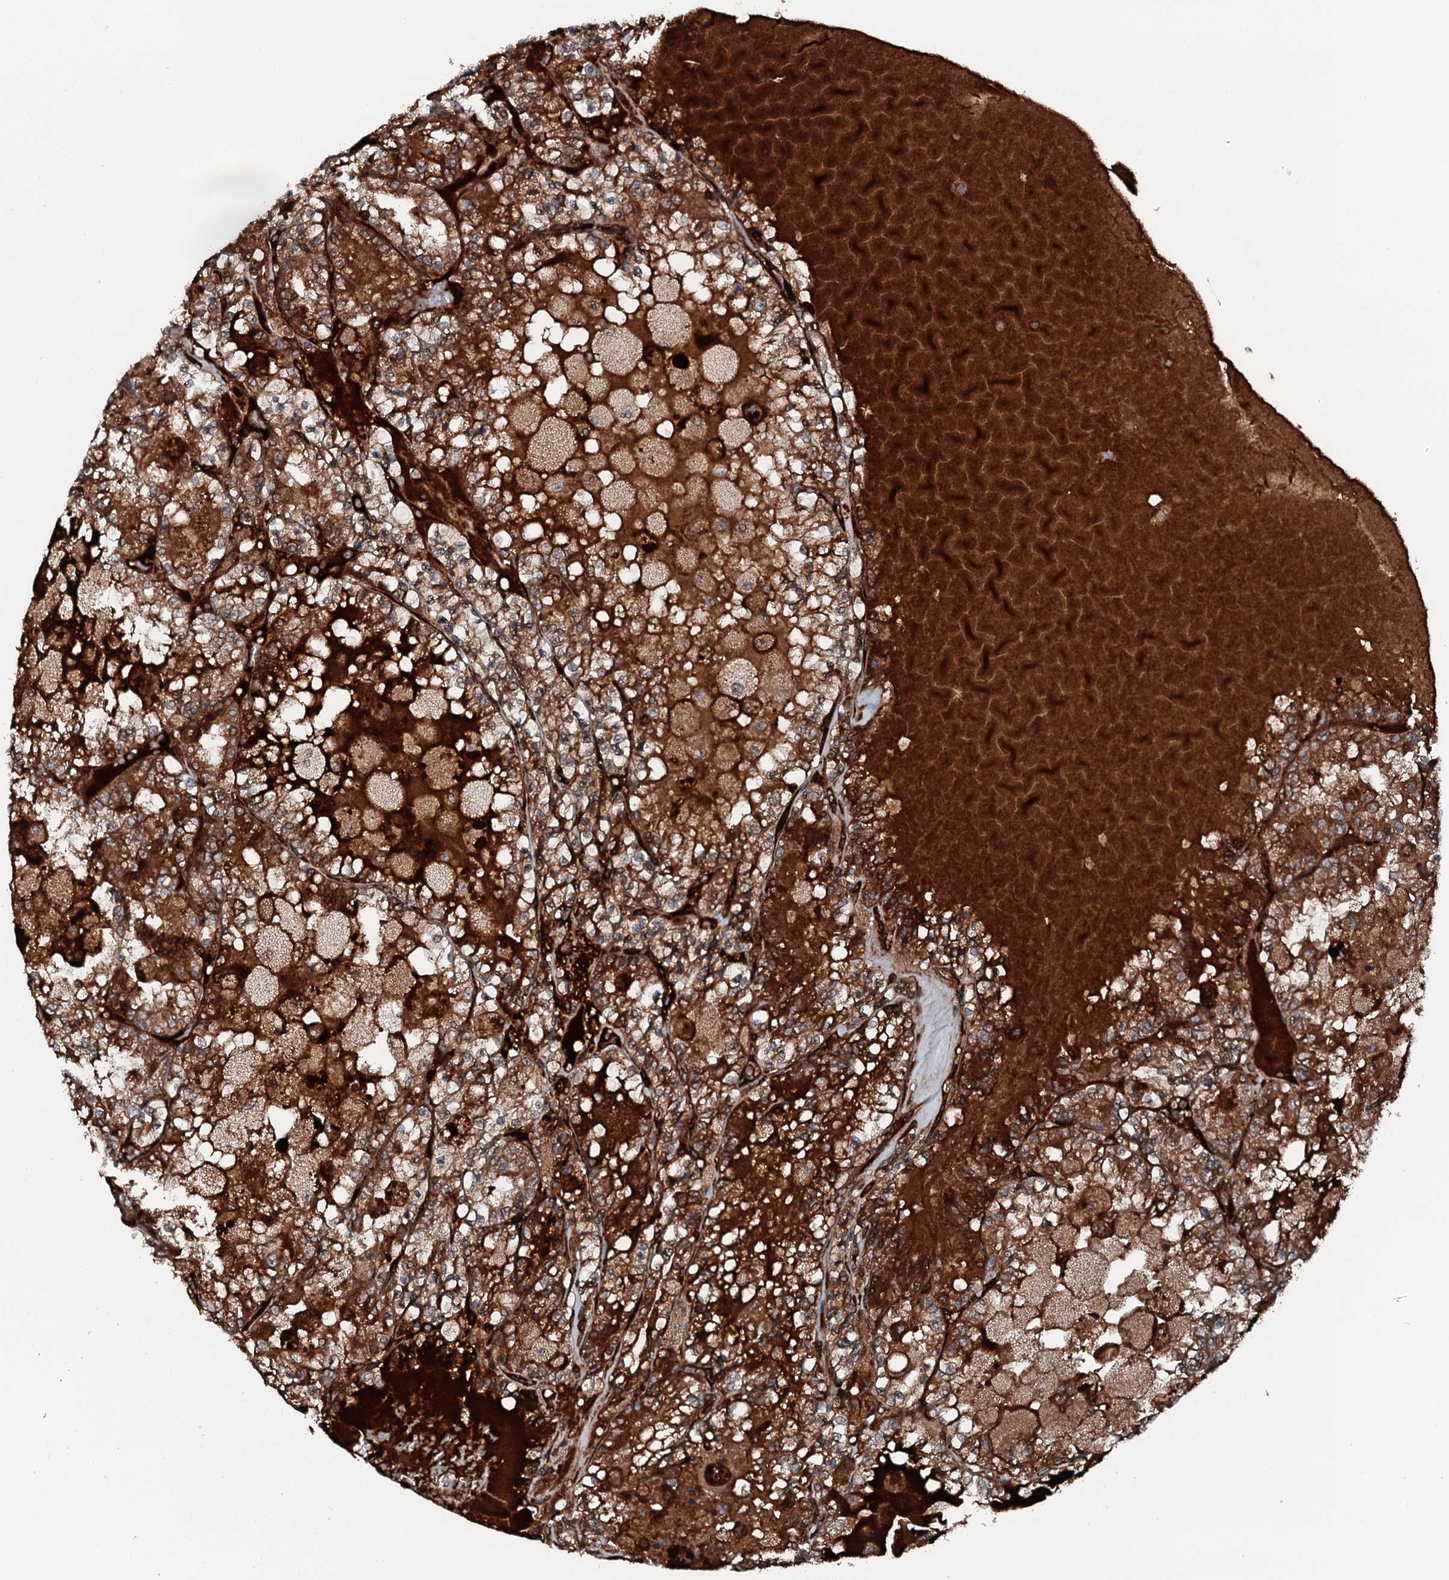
{"staining": {"intensity": "strong", "quantity": ">75%", "location": "cytoplasmic/membranous"}, "tissue": "renal cancer", "cell_type": "Tumor cells", "image_type": "cancer", "snomed": [{"axis": "morphology", "description": "Adenocarcinoma, NOS"}, {"axis": "topography", "description": "Kidney"}], "caption": "IHC (DAB) staining of renal adenocarcinoma demonstrates strong cytoplasmic/membranous protein expression in about >75% of tumor cells.", "gene": "FLYWCH1", "patient": {"sex": "female", "age": 56}}